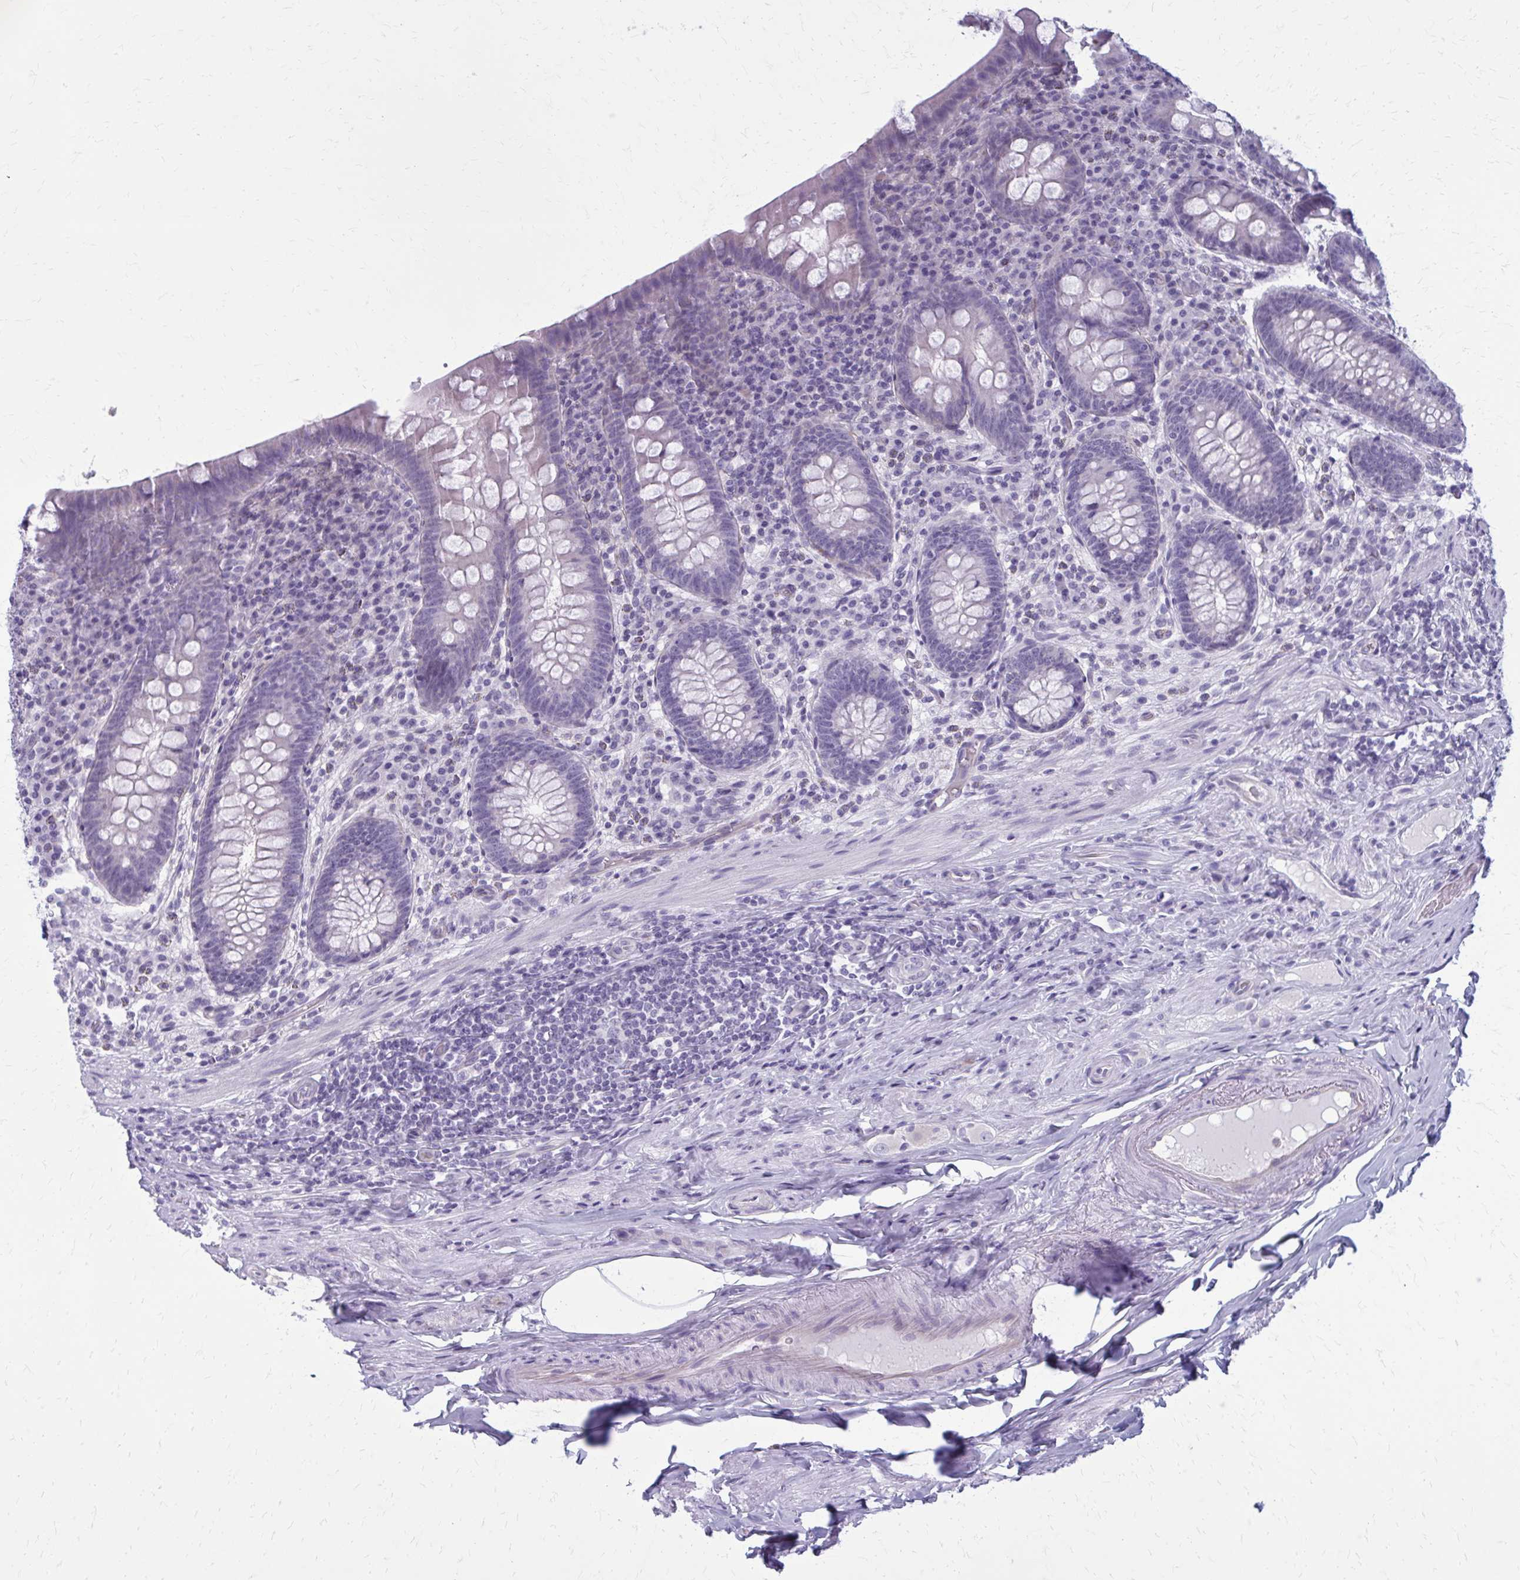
{"staining": {"intensity": "negative", "quantity": "none", "location": "none"}, "tissue": "appendix", "cell_type": "Glandular cells", "image_type": "normal", "snomed": [{"axis": "morphology", "description": "Normal tissue, NOS"}, {"axis": "topography", "description": "Appendix"}], "caption": "Histopathology image shows no significant protein positivity in glandular cells of benign appendix. The staining is performed using DAB (3,3'-diaminobenzidine) brown chromogen with nuclei counter-stained in using hematoxylin.", "gene": "CASQ2", "patient": {"sex": "male", "age": 71}}